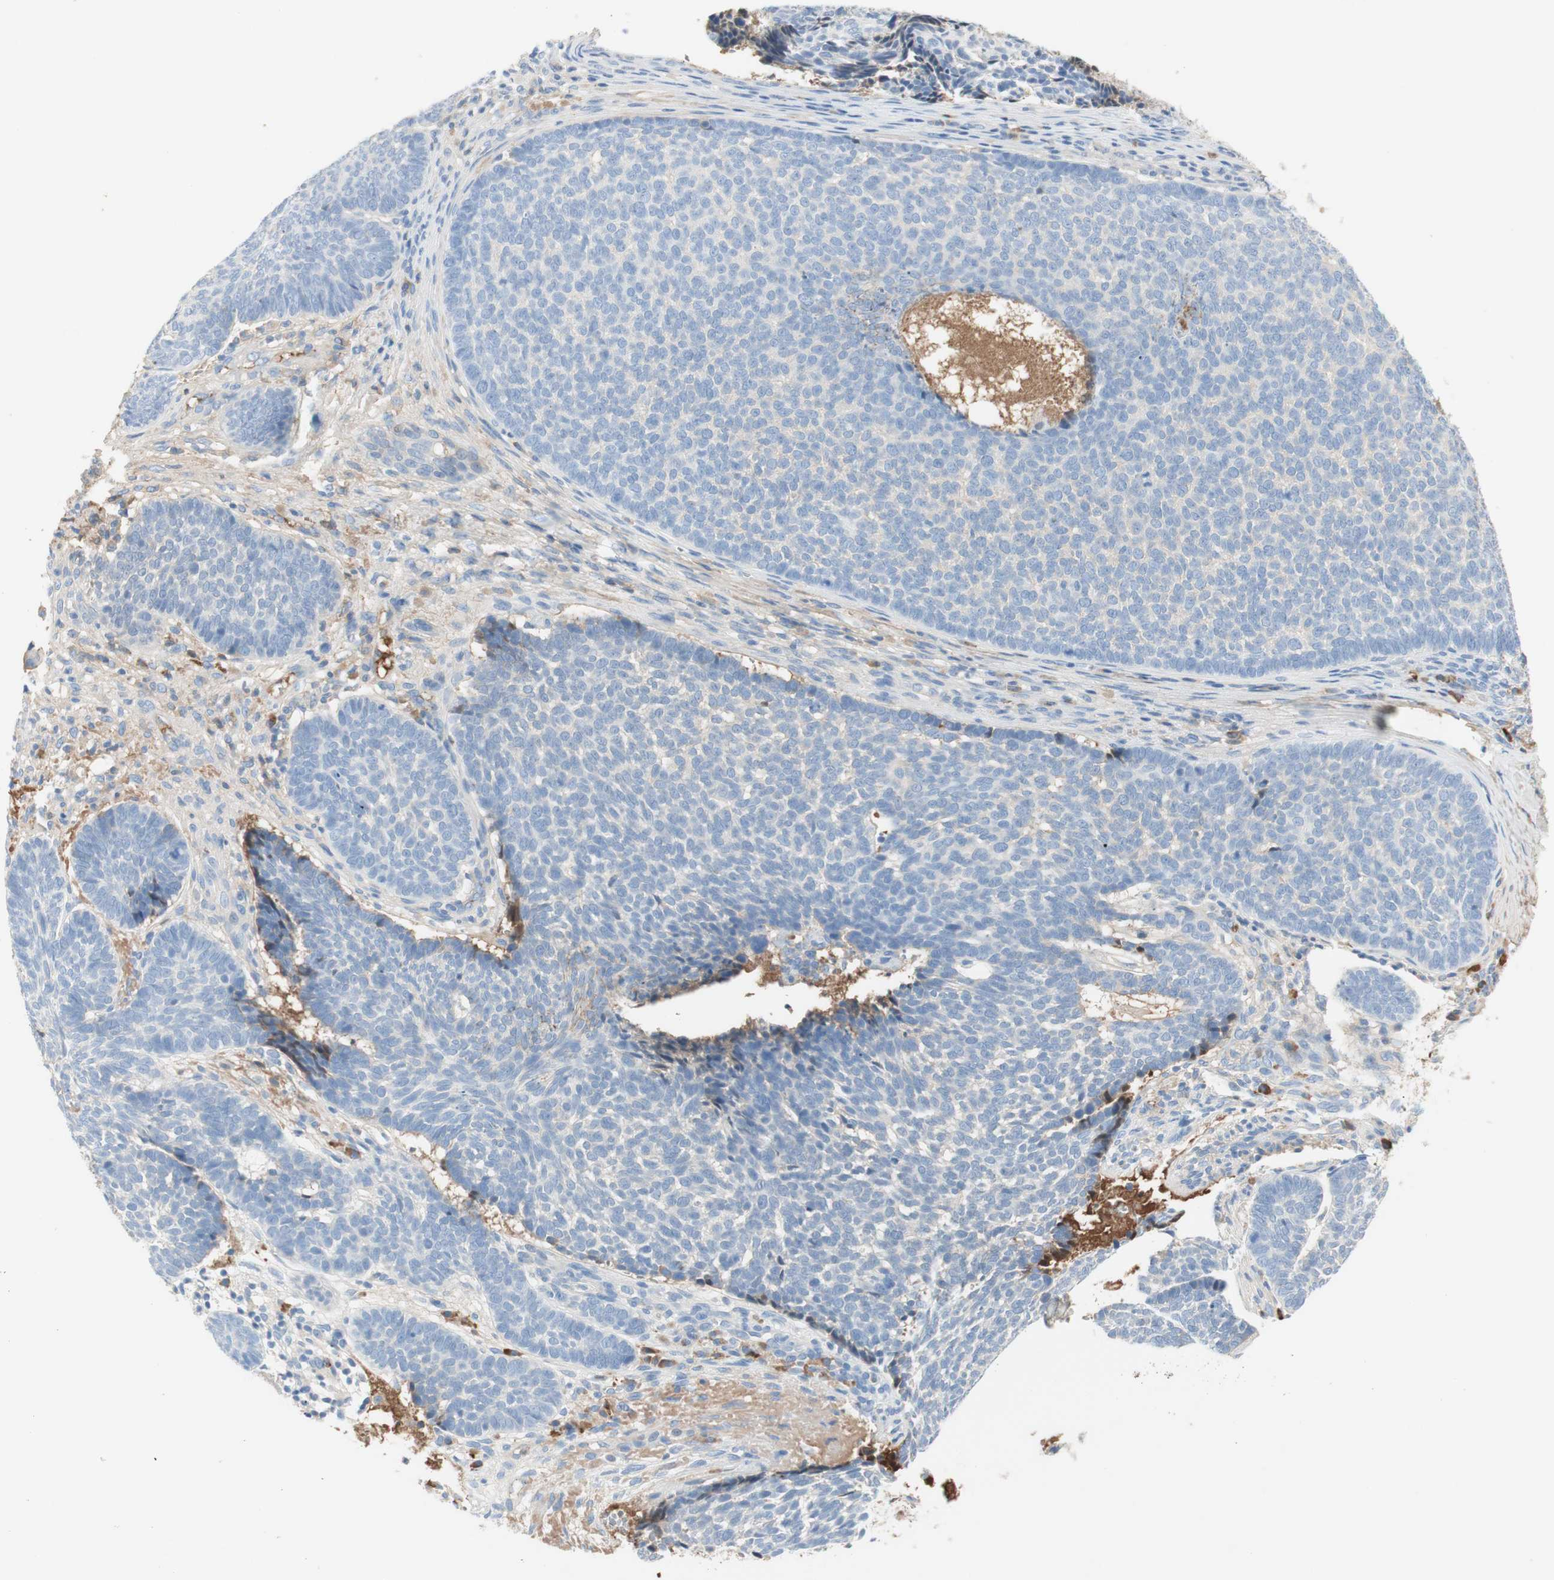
{"staining": {"intensity": "negative", "quantity": "none", "location": "none"}, "tissue": "skin cancer", "cell_type": "Tumor cells", "image_type": "cancer", "snomed": [{"axis": "morphology", "description": "Basal cell carcinoma"}, {"axis": "topography", "description": "Skin"}], "caption": "Immunohistochemistry histopathology image of human basal cell carcinoma (skin) stained for a protein (brown), which exhibits no expression in tumor cells.", "gene": "KNG1", "patient": {"sex": "male", "age": 84}}